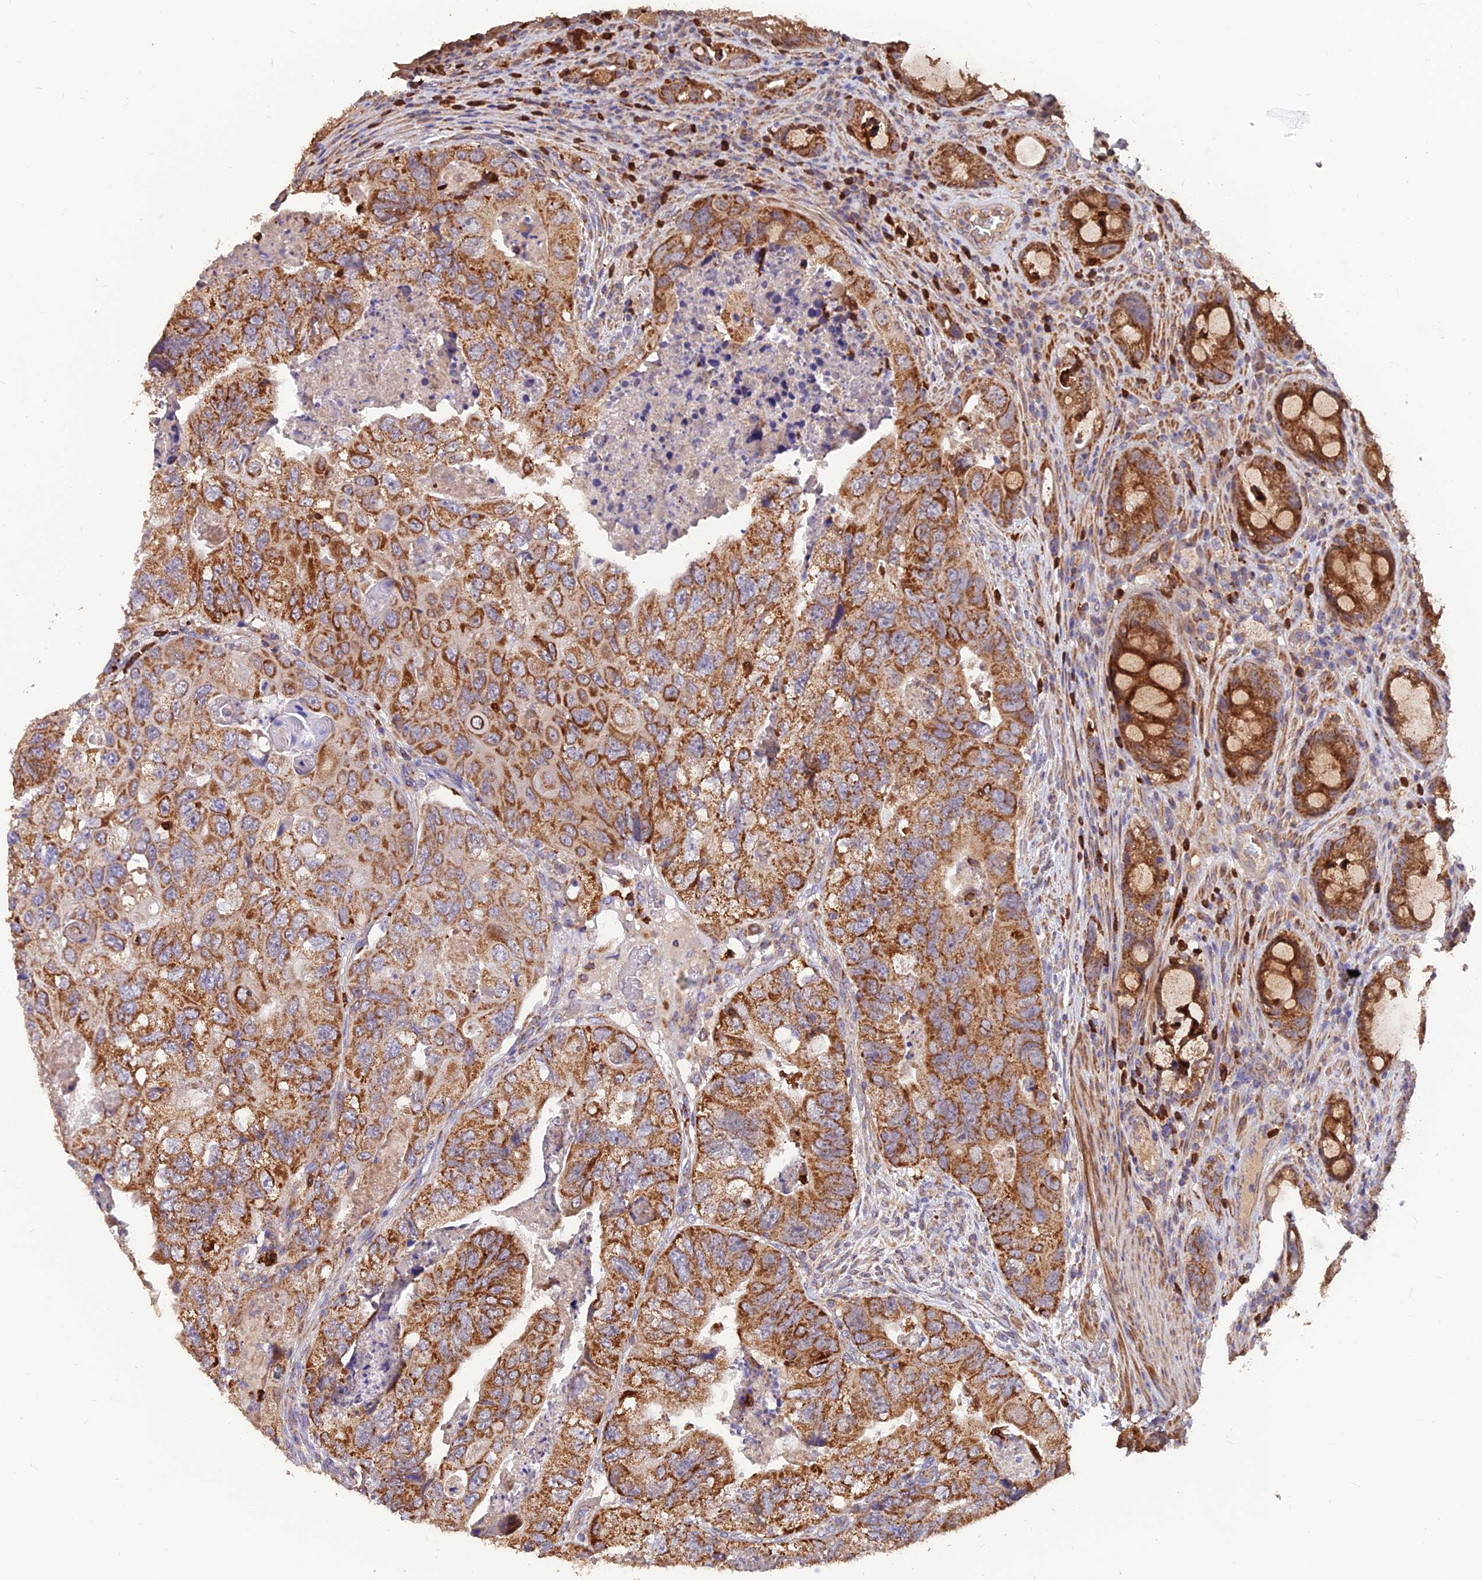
{"staining": {"intensity": "strong", "quantity": ">75%", "location": "cytoplasmic/membranous"}, "tissue": "colorectal cancer", "cell_type": "Tumor cells", "image_type": "cancer", "snomed": [{"axis": "morphology", "description": "Adenocarcinoma, NOS"}, {"axis": "topography", "description": "Rectum"}], "caption": "About >75% of tumor cells in human colorectal cancer (adenocarcinoma) reveal strong cytoplasmic/membranous protein positivity as visualized by brown immunohistochemical staining.", "gene": "IFT22", "patient": {"sex": "male", "age": 63}}